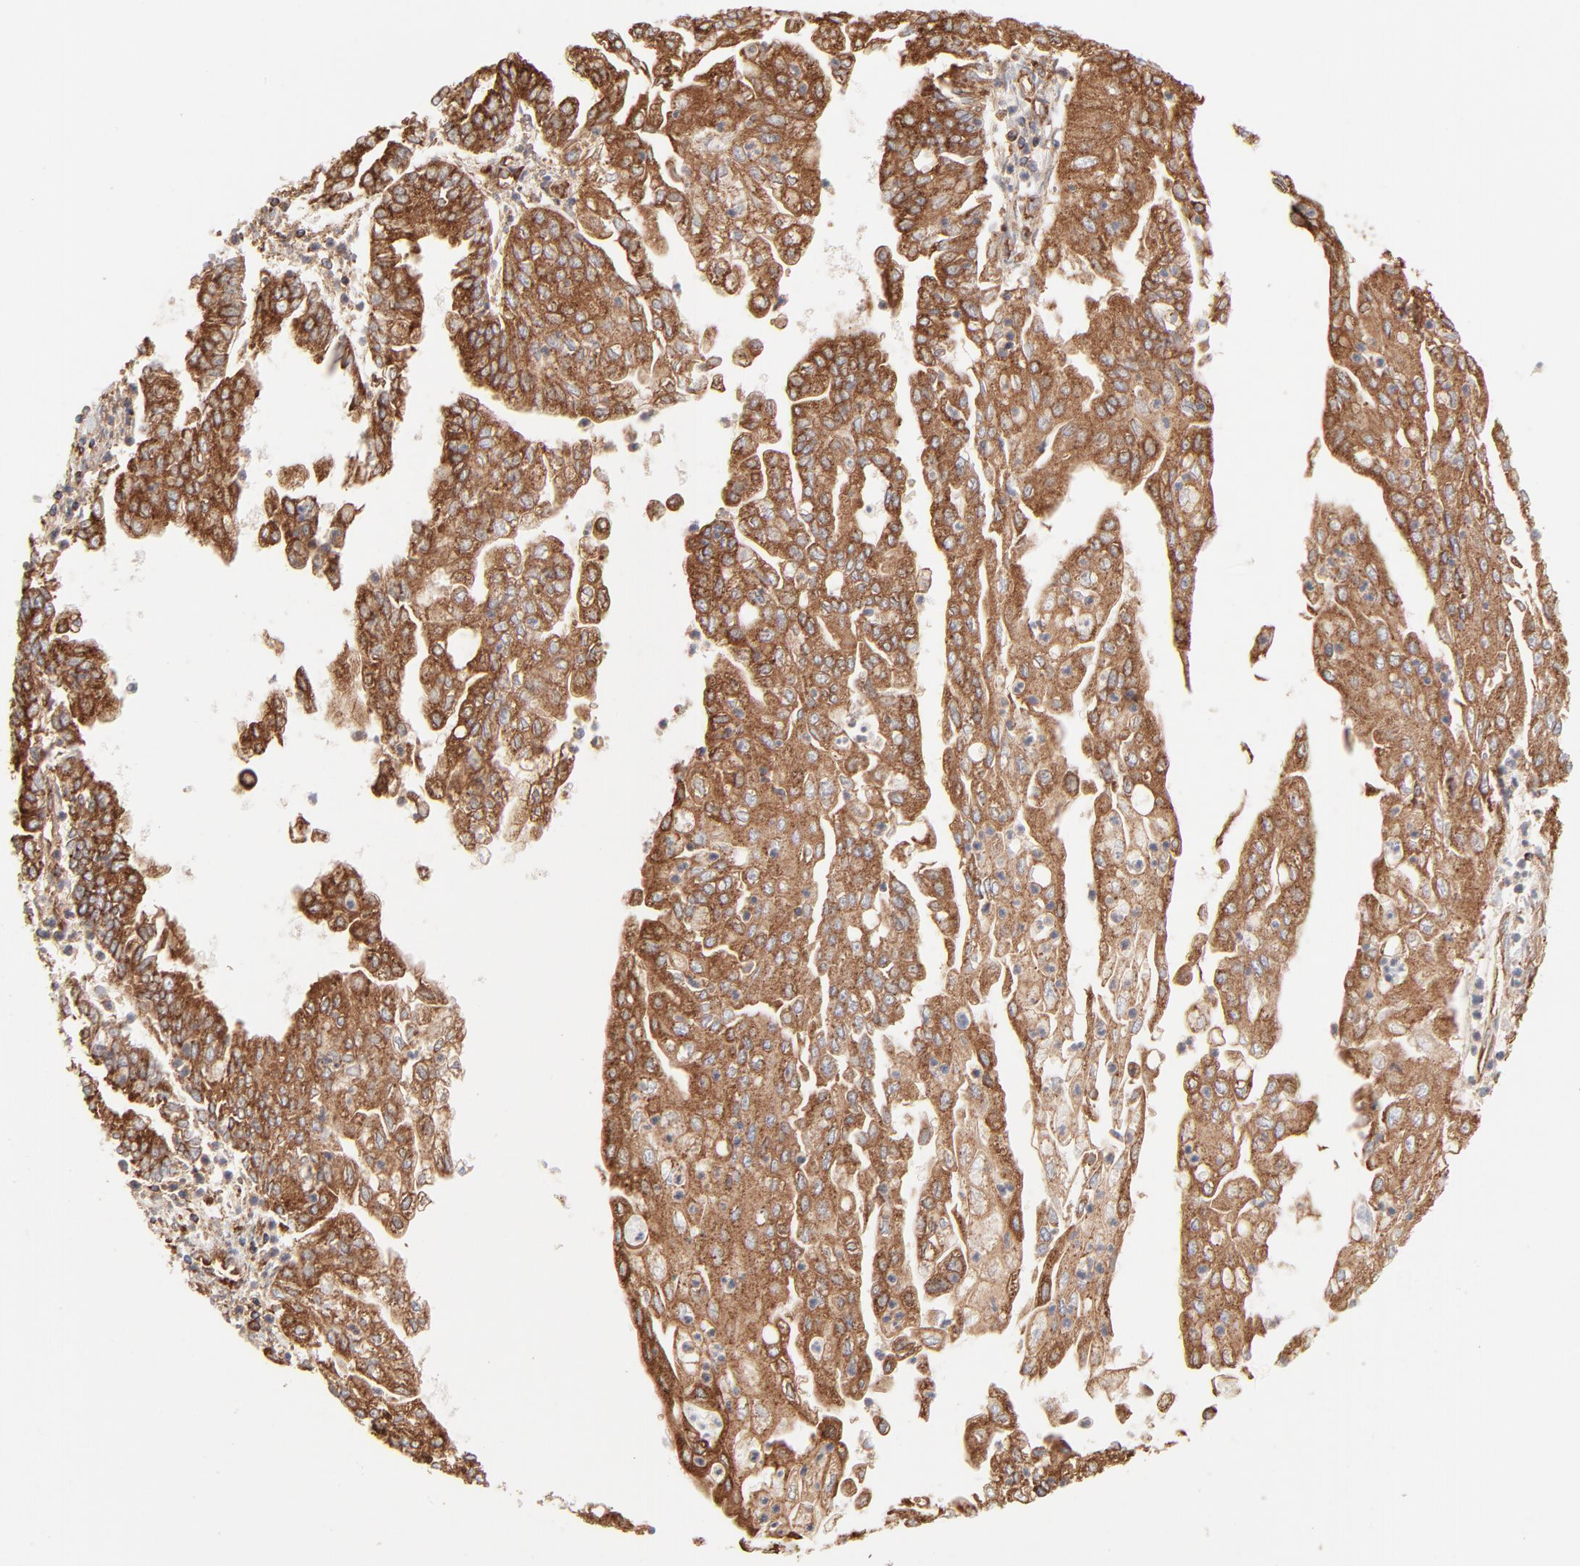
{"staining": {"intensity": "strong", "quantity": ">75%", "location": "cytoplasmic/membranous"}, "tissue": "endometrial cancer", "cell_type": "Tumor cells", "image_type": "cancer", "snomed": [{"axis": "morphology", "description": "Adenocarcinoma, NOS"}, {"axis": "topography", "description": "Endometrium"}], "caption": "Protein expression analysis of endometrial cancer displays strong cytoplasmic/membranous staining in about >75% of tumor cells. Ihc stains the protein in brown and the nuclei are stained blue.", "gene": "CLTB", "patient": {"sex": "female", "age": 75}}